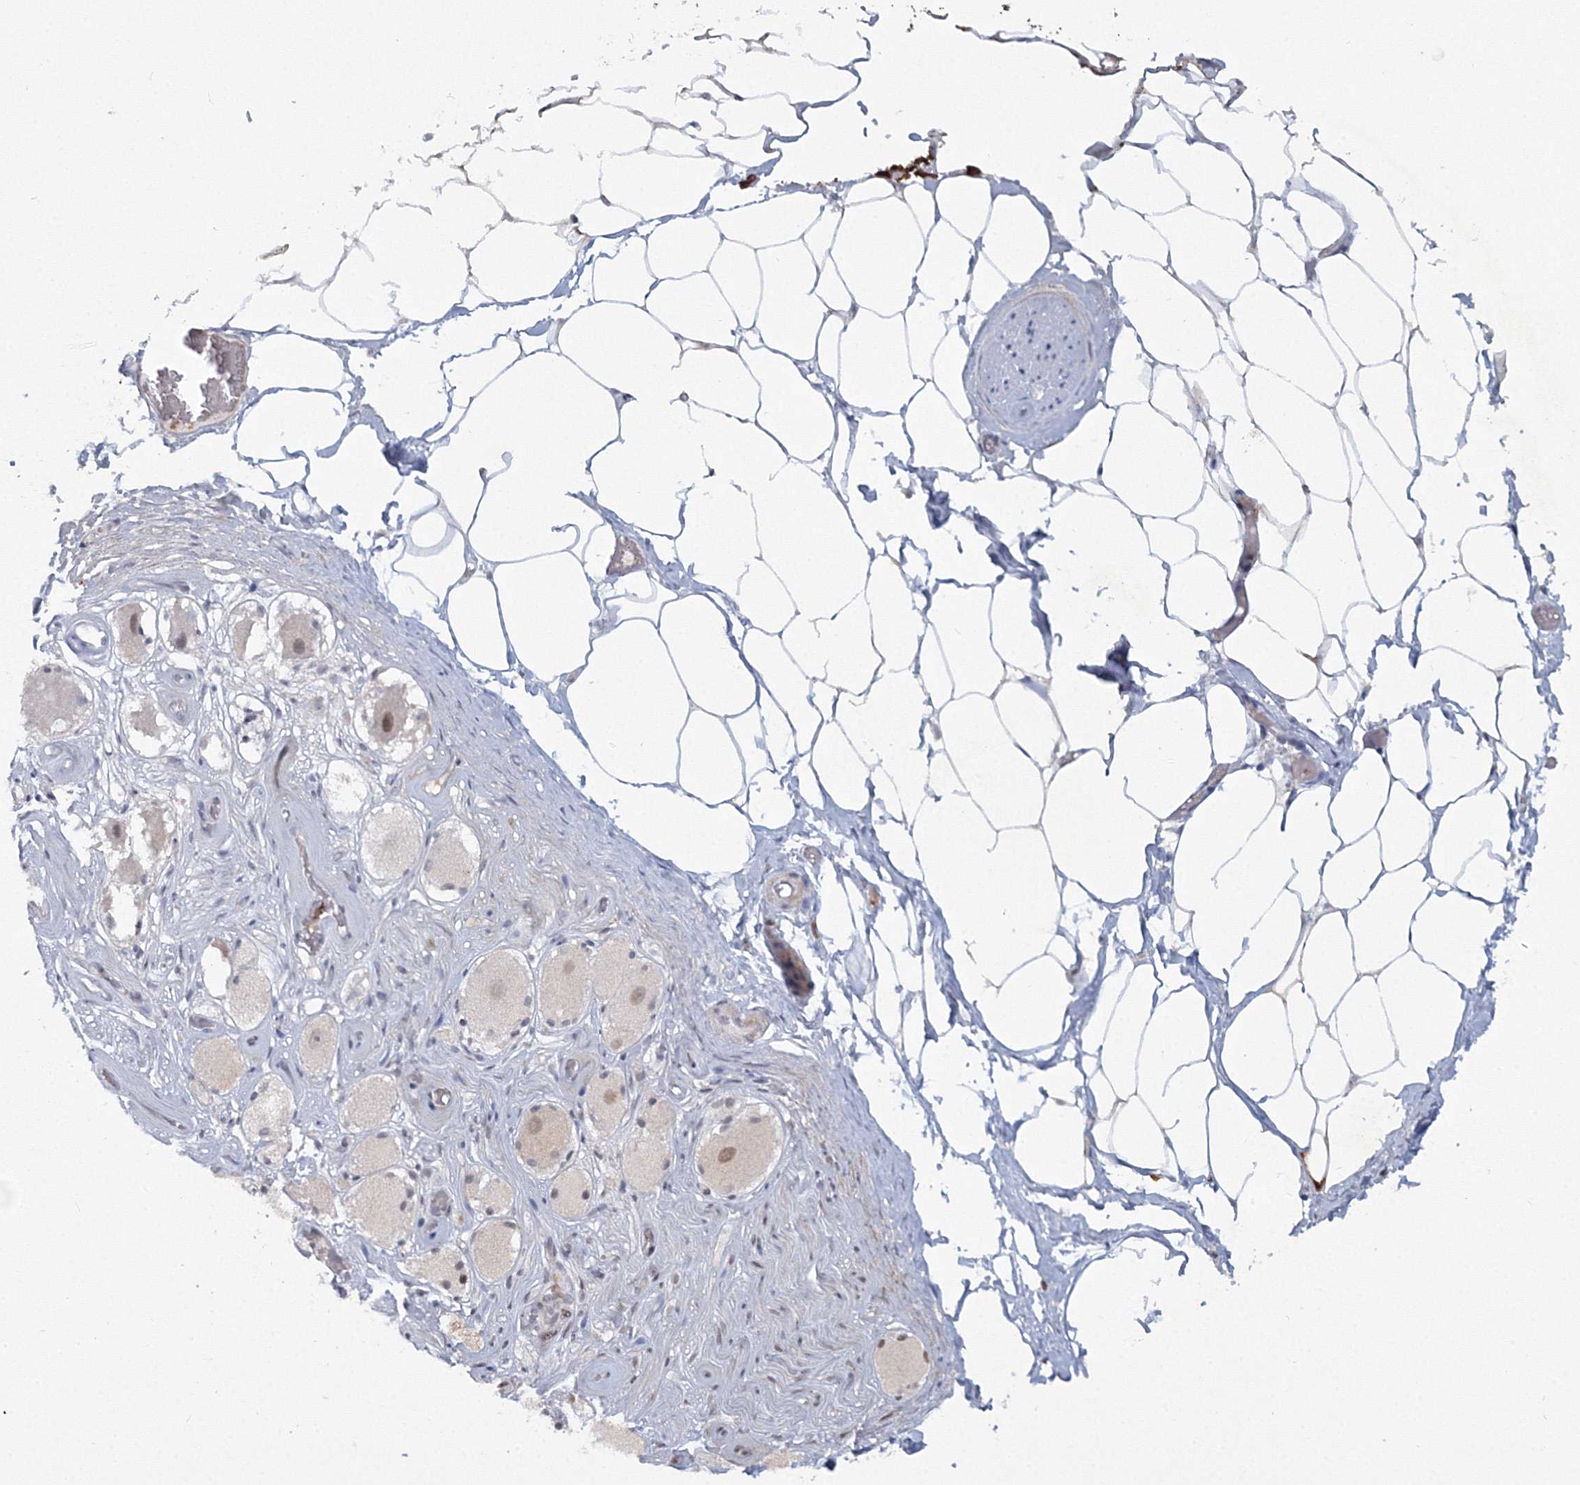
{"staining": {"intensity": "moderate", "quantity": "25%-75%", "location": "nuclear"}, "tissue": "adipose tissue", "cell_type": "Adipocytes", "image_type": "normal", "snomed": [{"axis": "morphology", "description": "Normal tissue, NOS"}, {"axis": "morphology", "description": "Adenocarcinoma, Low grade"}, {"axis": "topography", "description": "Prostate"}, {"axis": "topography", "description": "Peripheral nerve tissue"}], "caption": "Unremarkable adipose tissue reveals moderate nuclear staining in about 25%-75% of adipocytes Immunohistochemistry (ihc) stains the protein in brown and the nuclei are stained blue..", "gene": "C3orf33", "patient": {"sex": "male", "age": 63}}